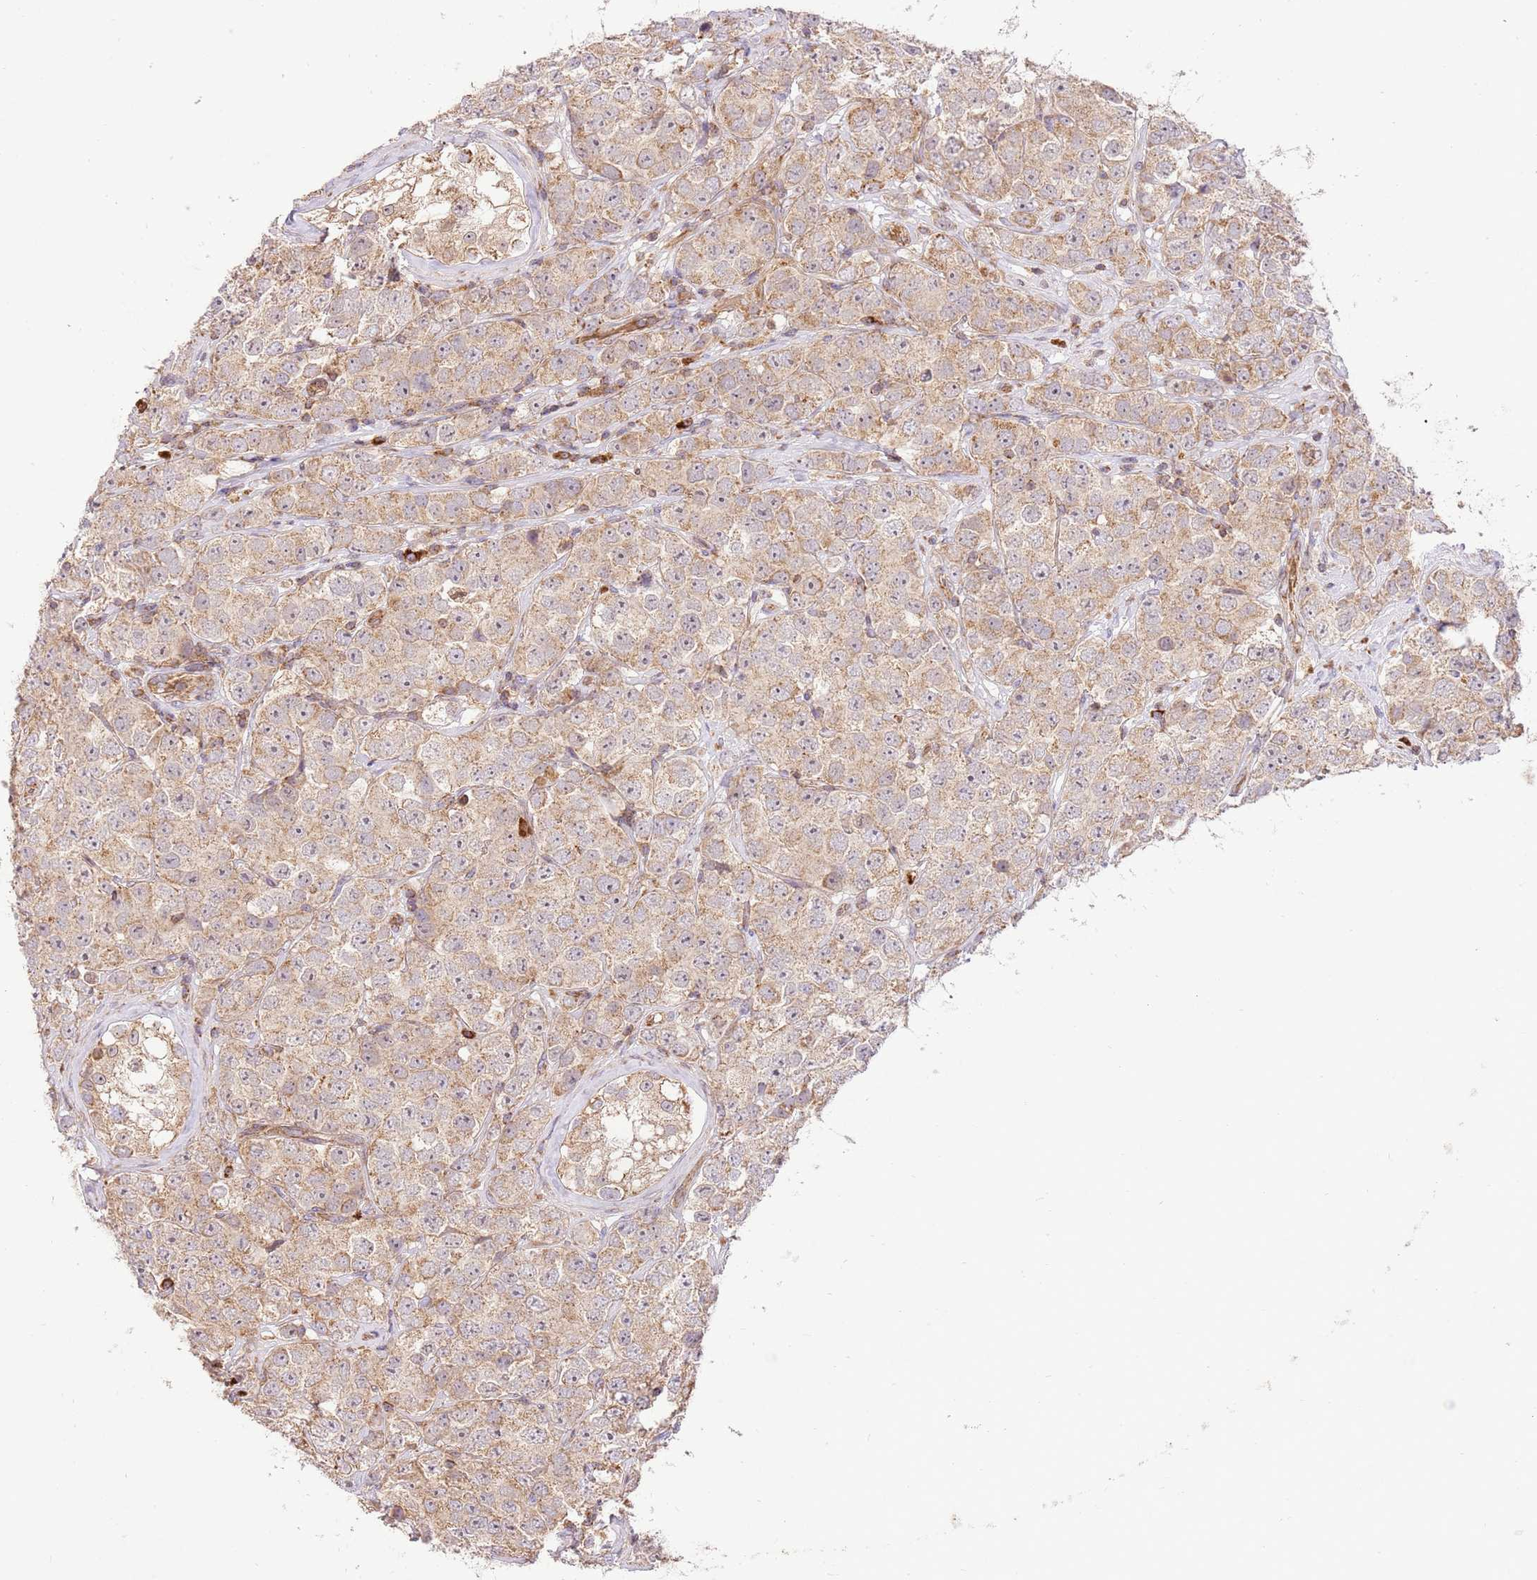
{"staining": {"intensity": "weak", "quantity": ">75%", "location": "cytoplasmic/membranous"}, "tissue": "testis cancer", "cell_type": "Tumor cells", "image_type": "cancer", "snomed": [{"axis": "morphology", "description": "Seminoma, NOS"}, {"axis": "topography", "description": "Testis"}], "caption": "IHC of testis seminoma displays low levels of weak cytoplasmic/membranous positivity in approximately >75% of tumor cells. Nuclei are stained in blue.", "gene": "SPATA2L", "patient": {"sex": "male", "age": 28}}